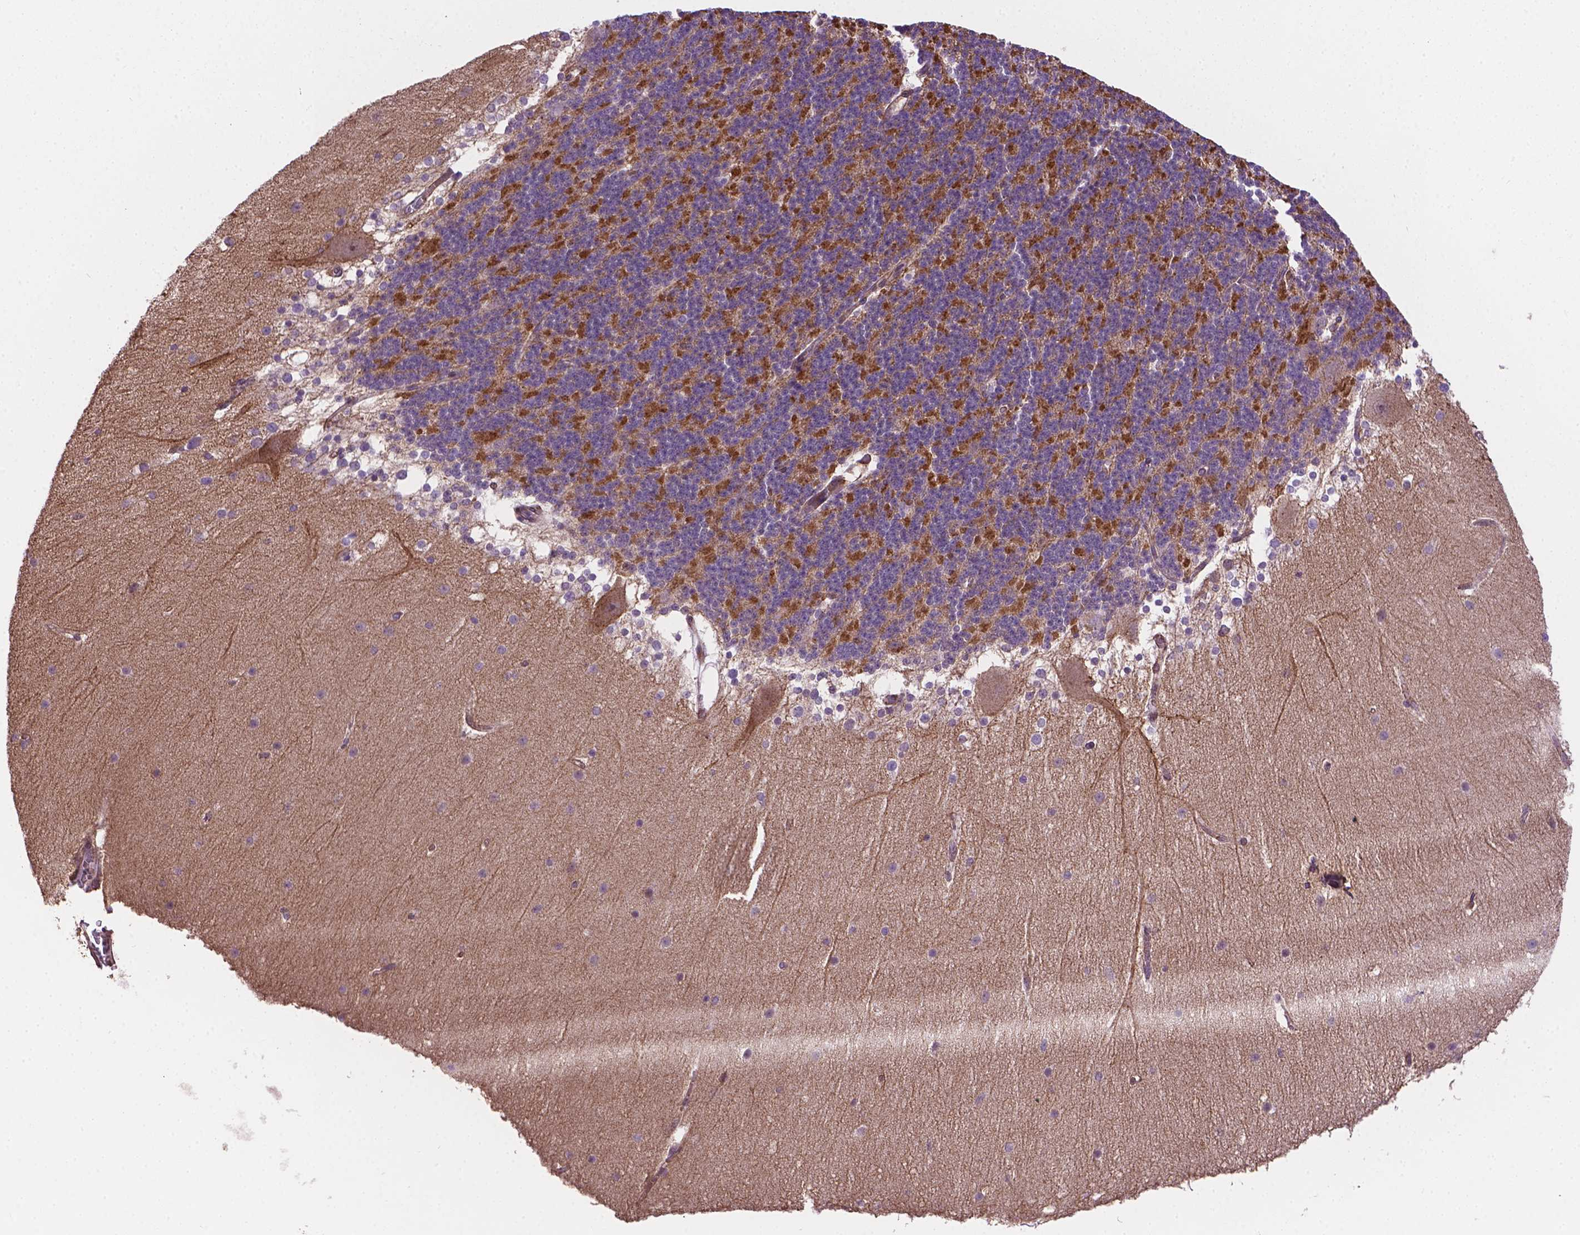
{"staining": {"intensity": "moderate", "quantity": "25%-75%", "location": "cytoplasmic/membranous"}, "tissue": "cerebellum", "cell_type": "Cells in granular layer", "image_type": "normal", "snomed": [{"axis": "morphology", "description": "Normal tissue, NOS"}, {"axis": "topography", "description": "Cerebellum"}], "caption": "IHC of normal cerebellum displays medium levels of moderate cytoplasmic/membranous positivity in about 25%-75% of cells in granular layer.", "gene": "ACAD10", "patient": {"sex": "female", "age": 19}}